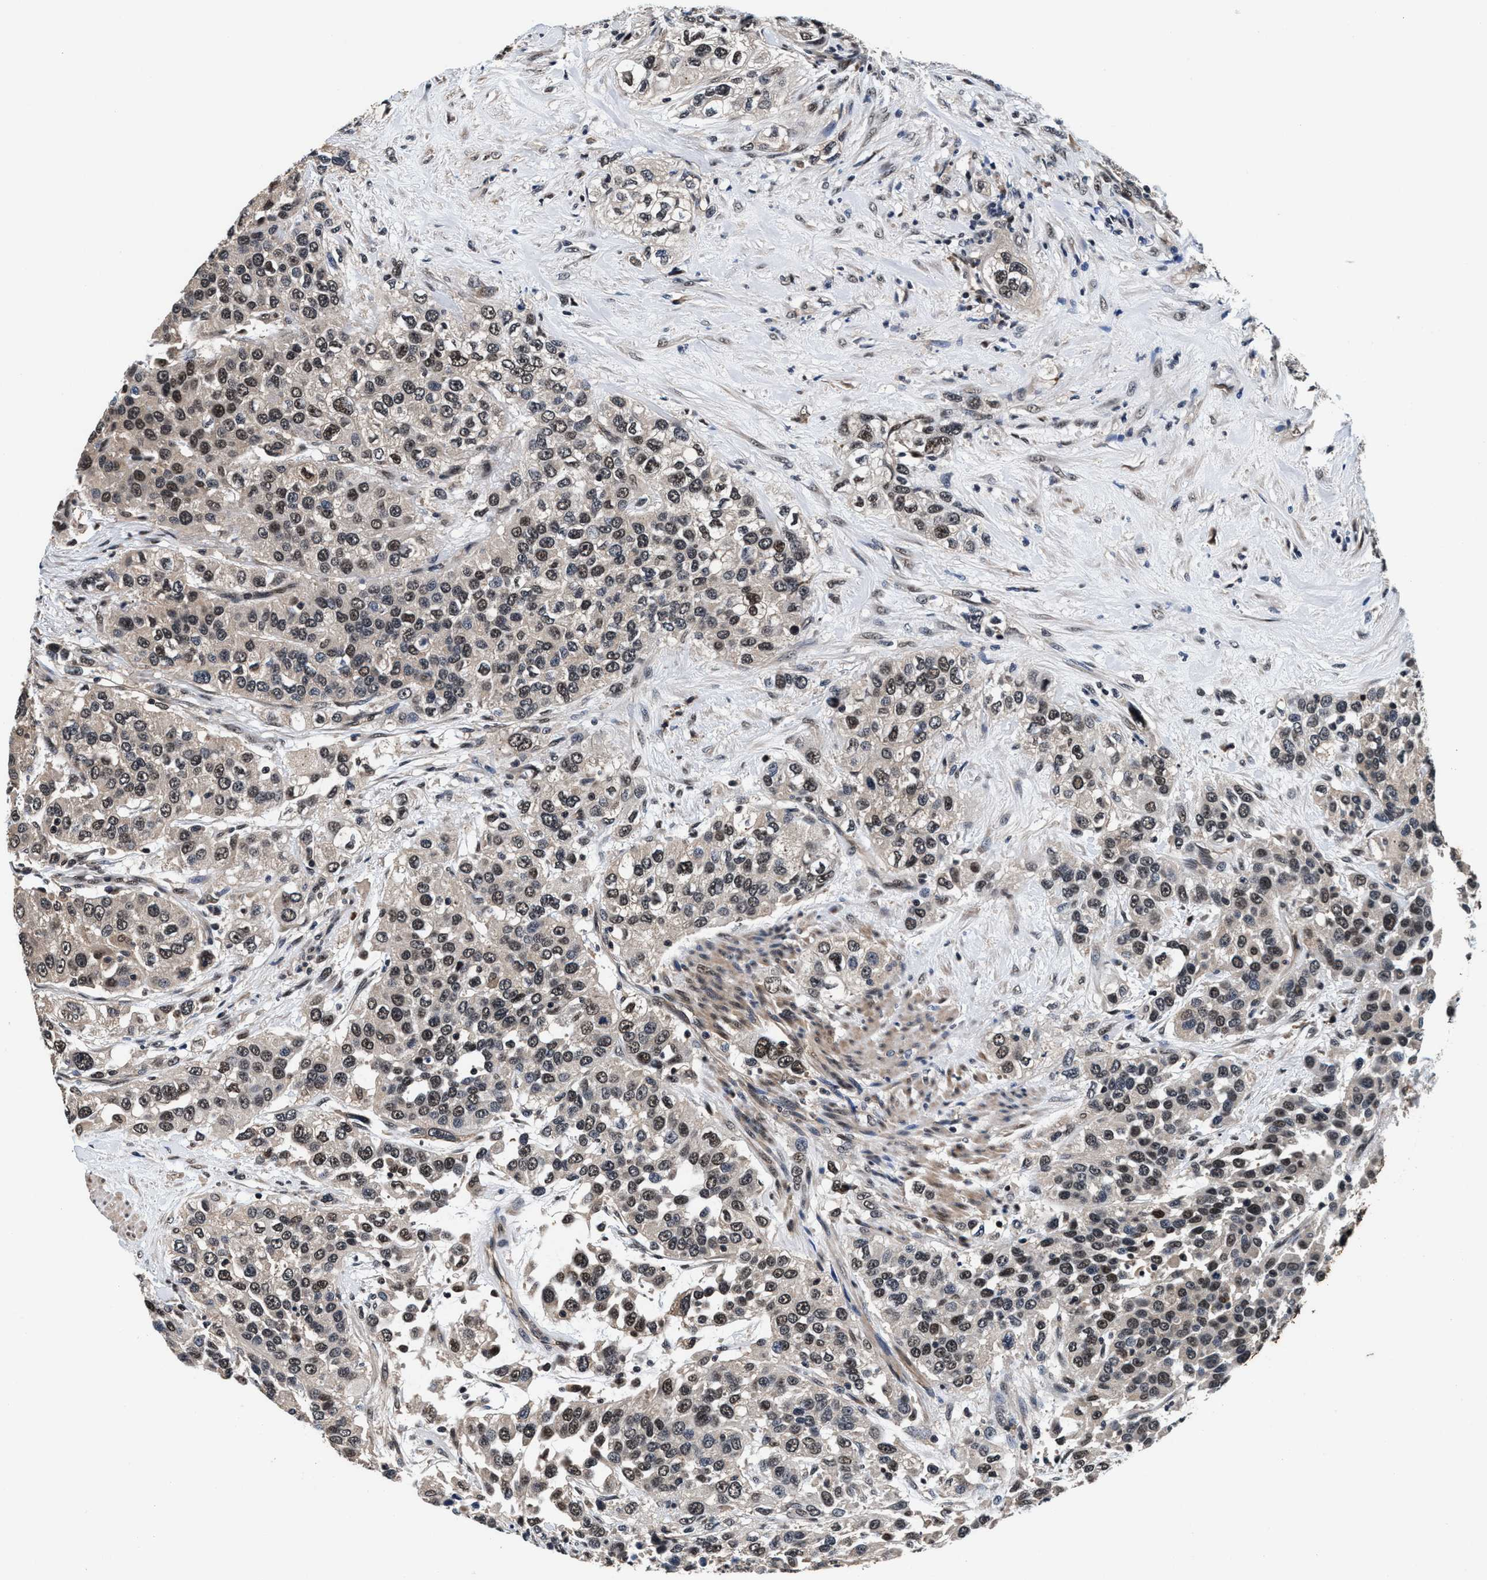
{"staining": {"intensity": "moderate", "quantity": ">75%", "location": "nuclear"}, "tissue": "urothelial cancer", "cell_type": "Tumor cells", "image_type": "cancer", "snomed": [{"axis": "morphology", "description": "Urothelial carcinoma, High grade"}, {"axis": "topography", "description": "Urinary bladder"}], "caption": "High-grade urothelial carcinoma stained with a protein marker exhibits moderate staining in tumor cells.", "gene": "USP16", "patient": {"sex": "female", "age": 80}}